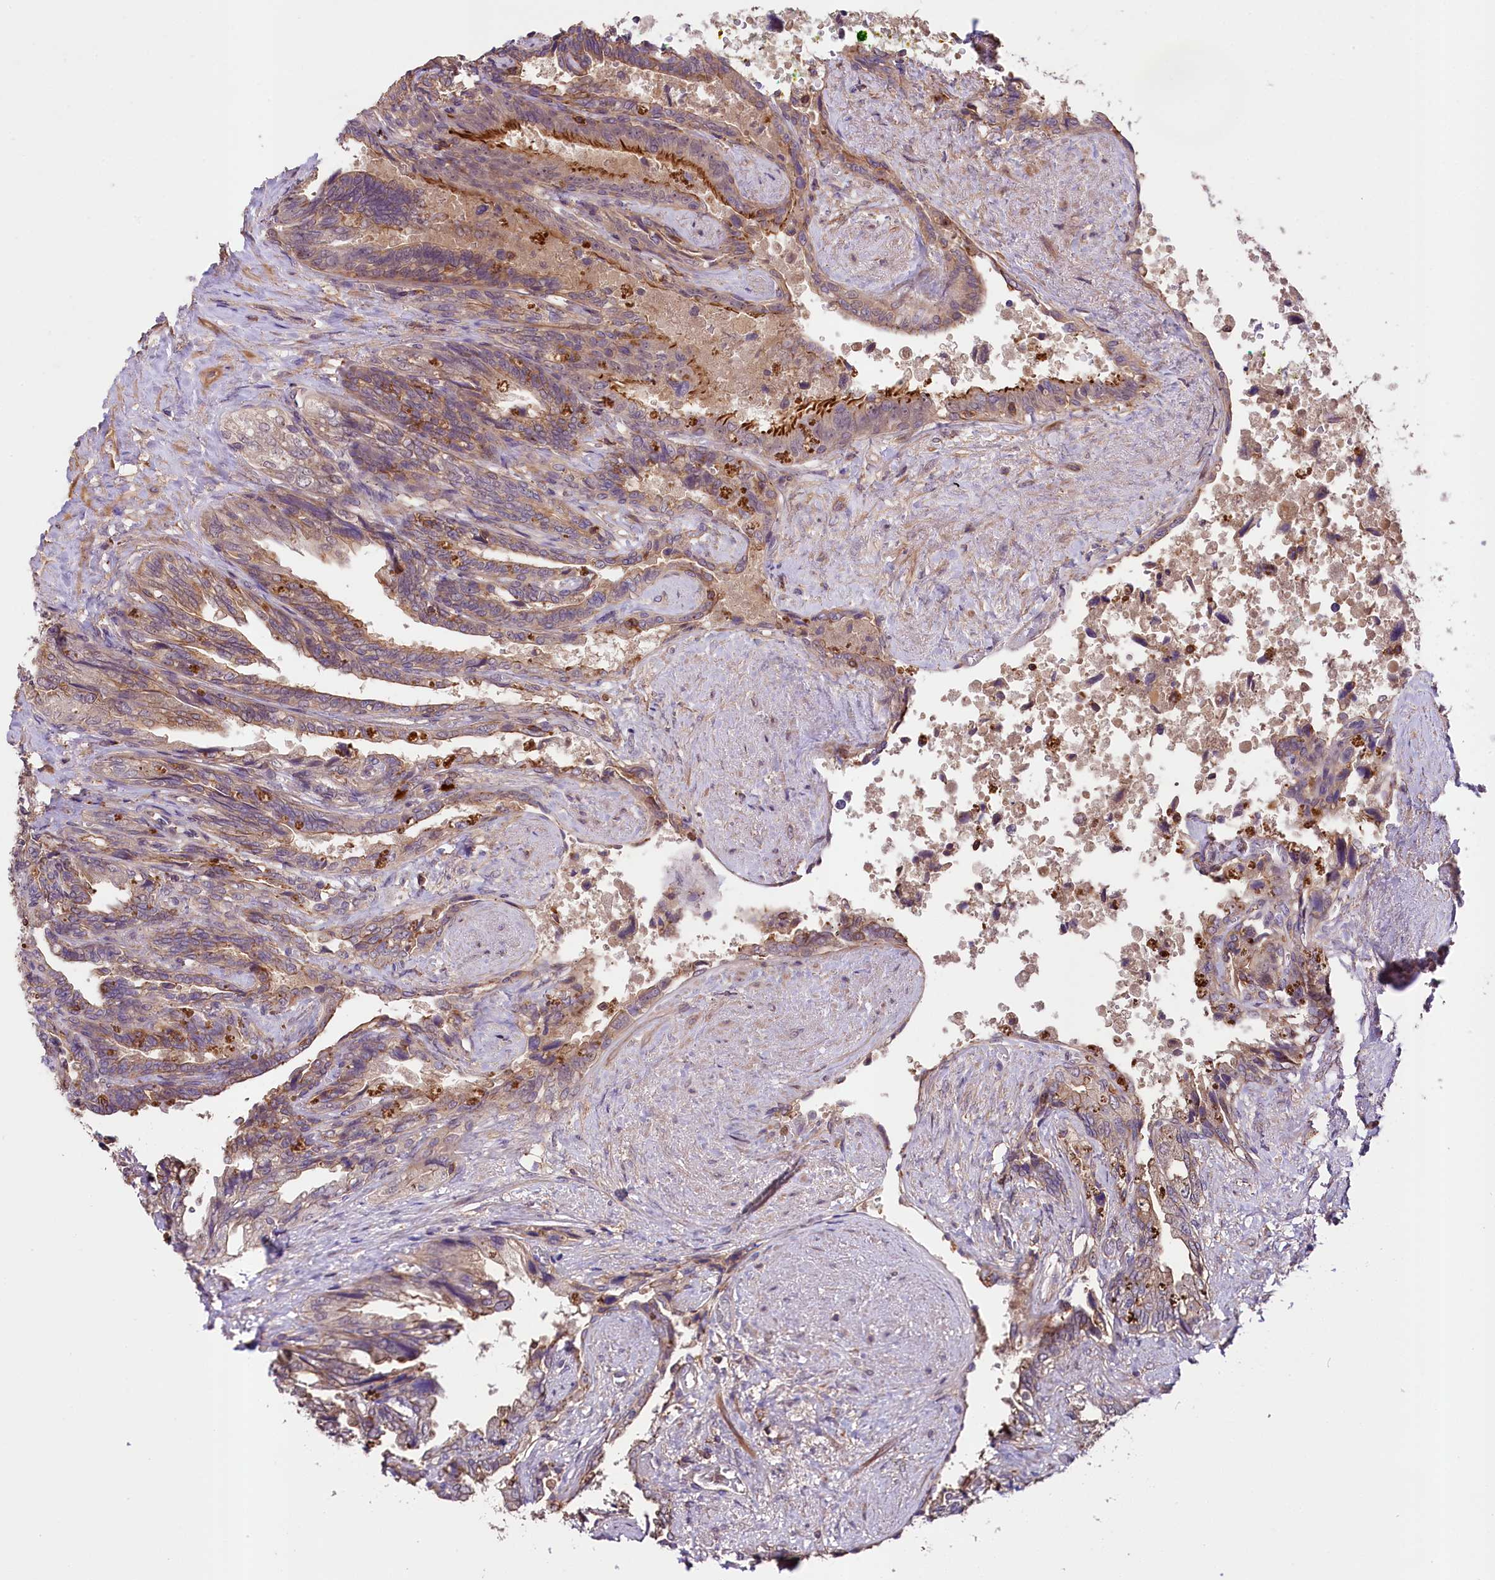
{"staining": {"intensity": "weak", "quantity": "25%-75%", "location": "cytoplasmic/membranous,nuclear"}, "tissue": "seminal vesicle", "cell_type": "Glandular cells", "image_type": "normal", "snomed": [{"axis": "morphology", "description": "Normal tissue, NOS"}, {"axis": "topography", "description": "Seminal veicle"}, {"axis": "topography", "description": "Peripheral nerve tissue"}], "caption": "IHC histopathology image of normal seminal vesicle stained for a protein (brown), which reveals low levels of weak cytoplasmic/membranous,nuclear staining in about 25%-75% of glandular cells.", "gene": "SKIDA1", "patient": {"sex": "male", "age": 60}}